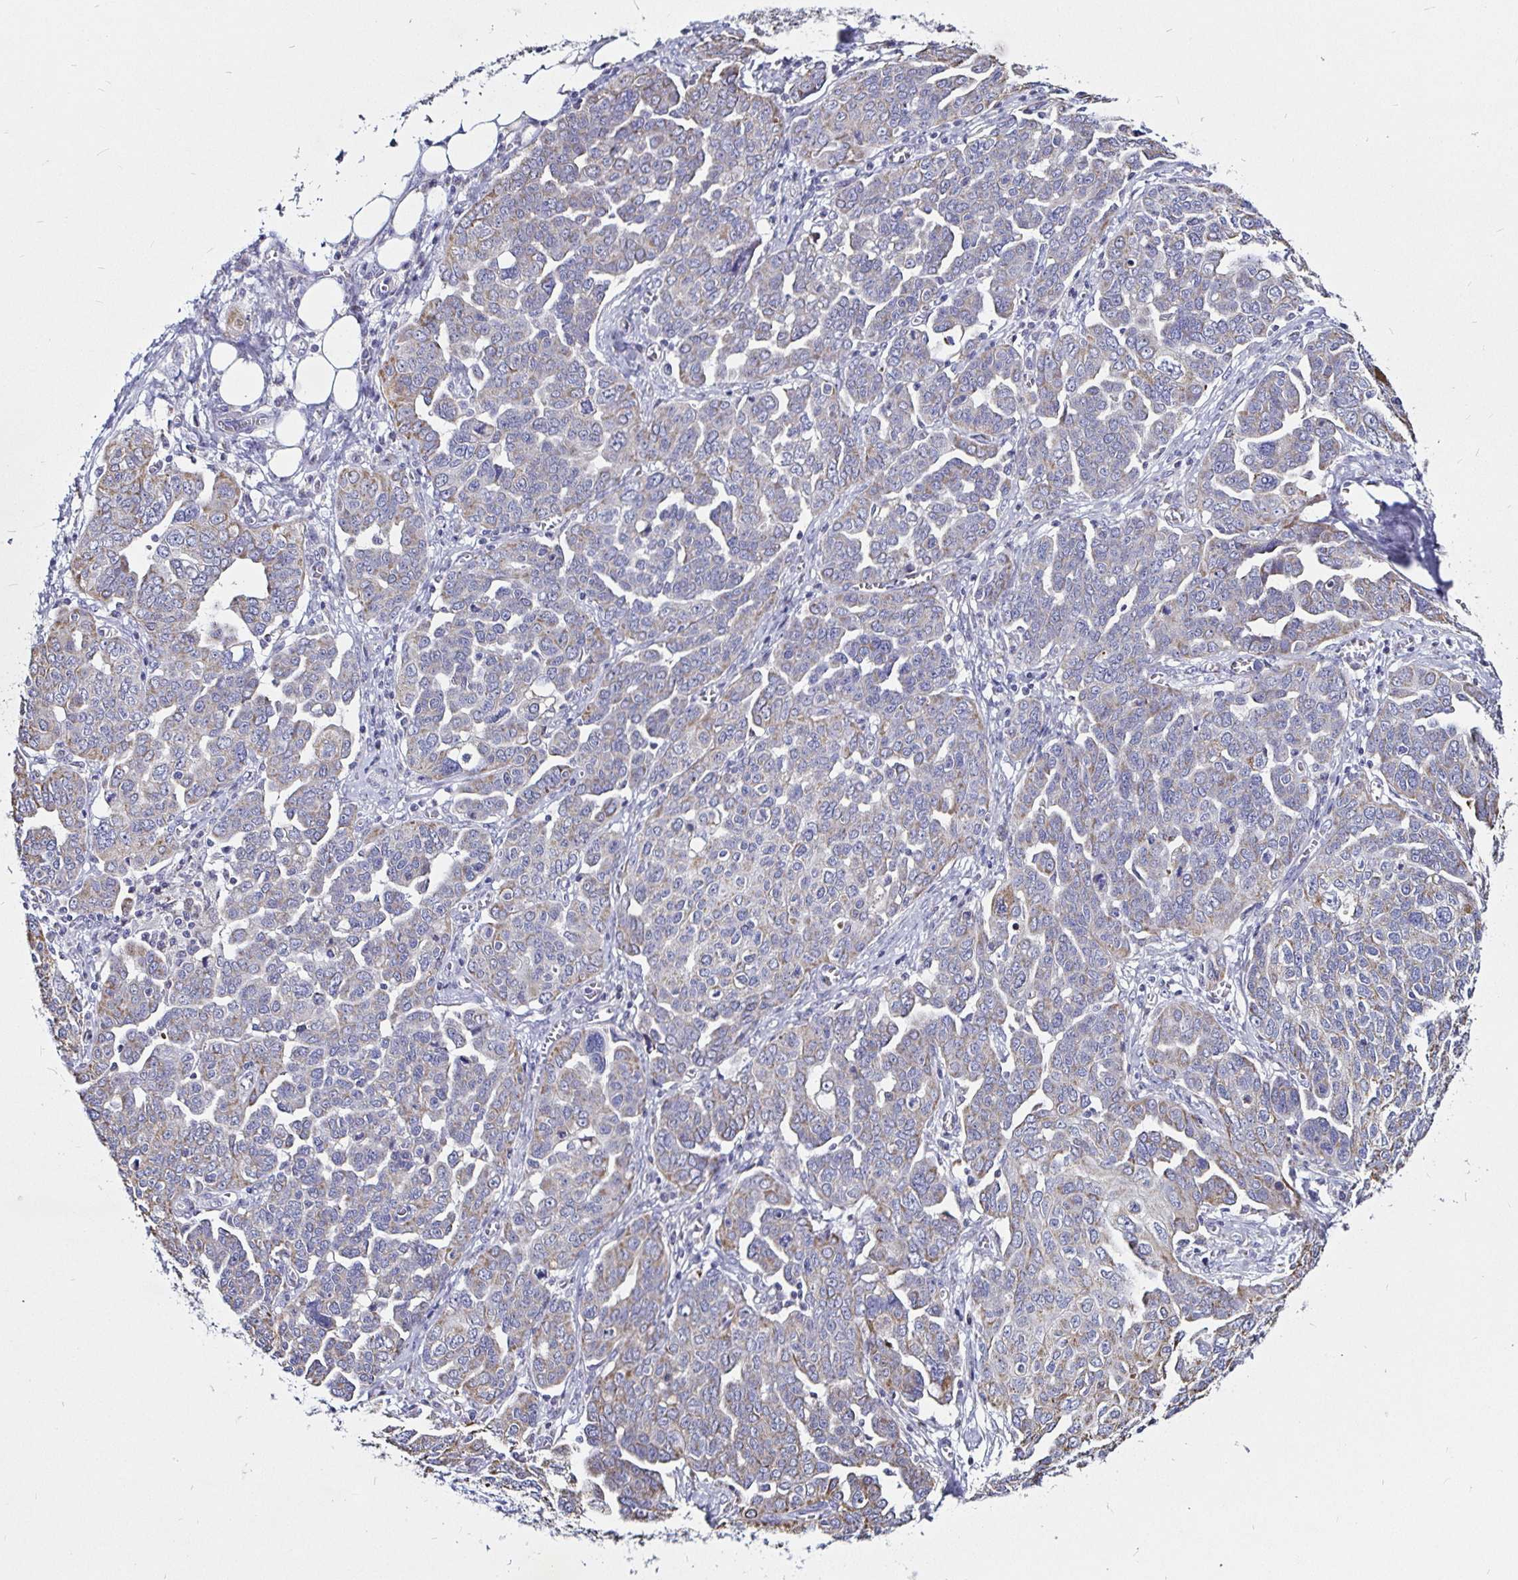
{"staining": {"intensity": "negative", "quantity": "none", "location": "none"}, "tissue": "ovarian cancer", "cell_type": "Tumor cells", "image_type": "cancer", "snomed": [{"axis": "morphology", "description": "Cystadenocarcinoma, serous, NOS"}, {"axis": "topography", "description": "Ovary"}], "caption": "Ovarian cancer stained for a protein using immunohistochemistry shows no staining tumor cells.", "gene": "PGAM2", "patient": {"sex": "female", "age": 59}}